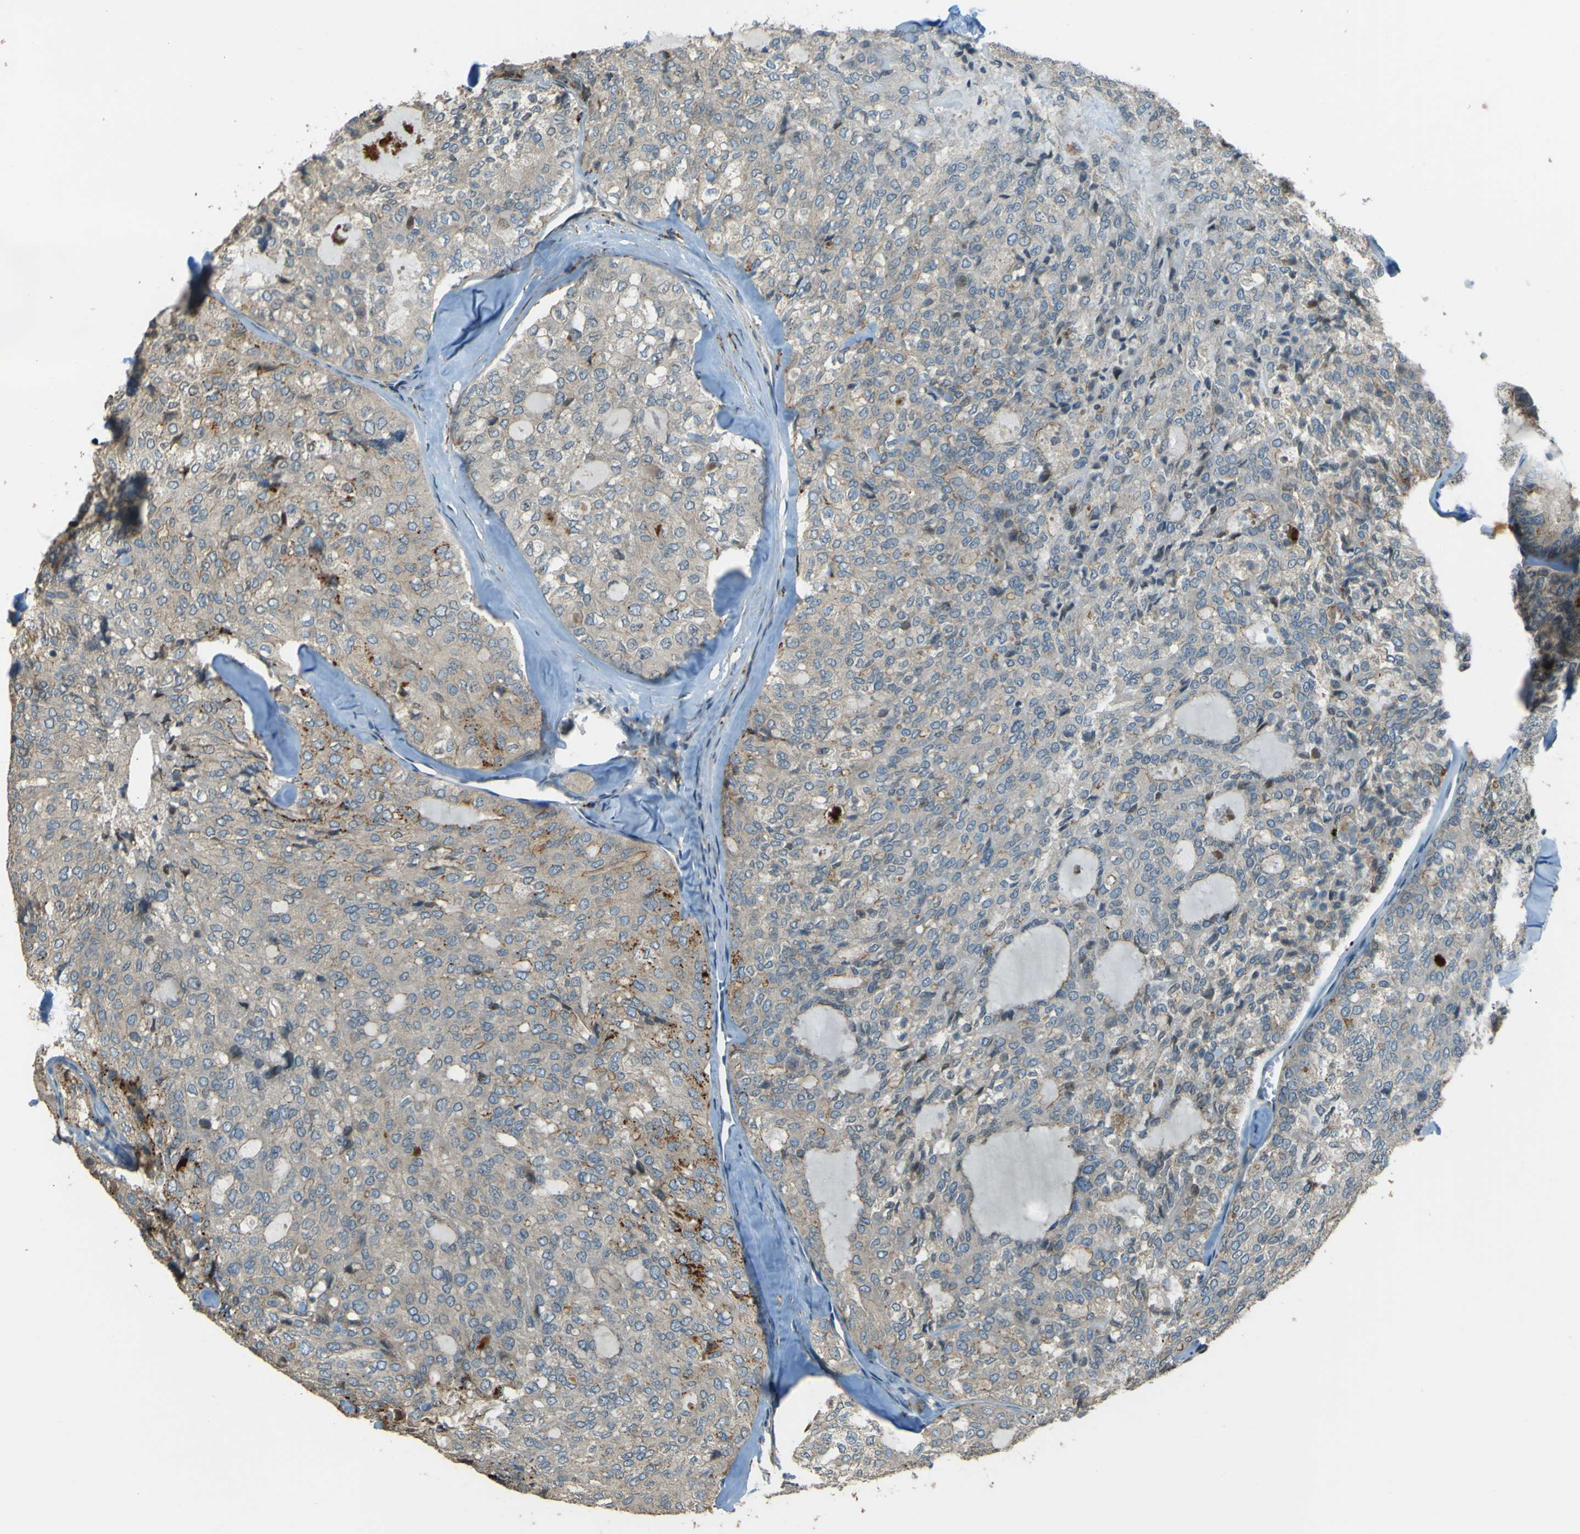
{"staining": {"intensity": "moderate", "quantity": "25%-75%", "location": "cytoplasmic/membranous"}, "tissue": "thyroid cancer", "cell_type": "Tumor cells", "image_type": "cancer", "snomed": [{"axis": "morphology", "description": "Follicular adenoma carcinoma, NOS"}, {"axis": "topography", "description": "Thyroid gland"}], "caption": "Tumor cells exhibit medium levels of moderate cytoplasmic/membranous staining in about 25%-75% of cells in human thyroid follicular adenoma carcinoma.", "gene": "NEXN", "patient": {"sex": "male", "age": 75}}